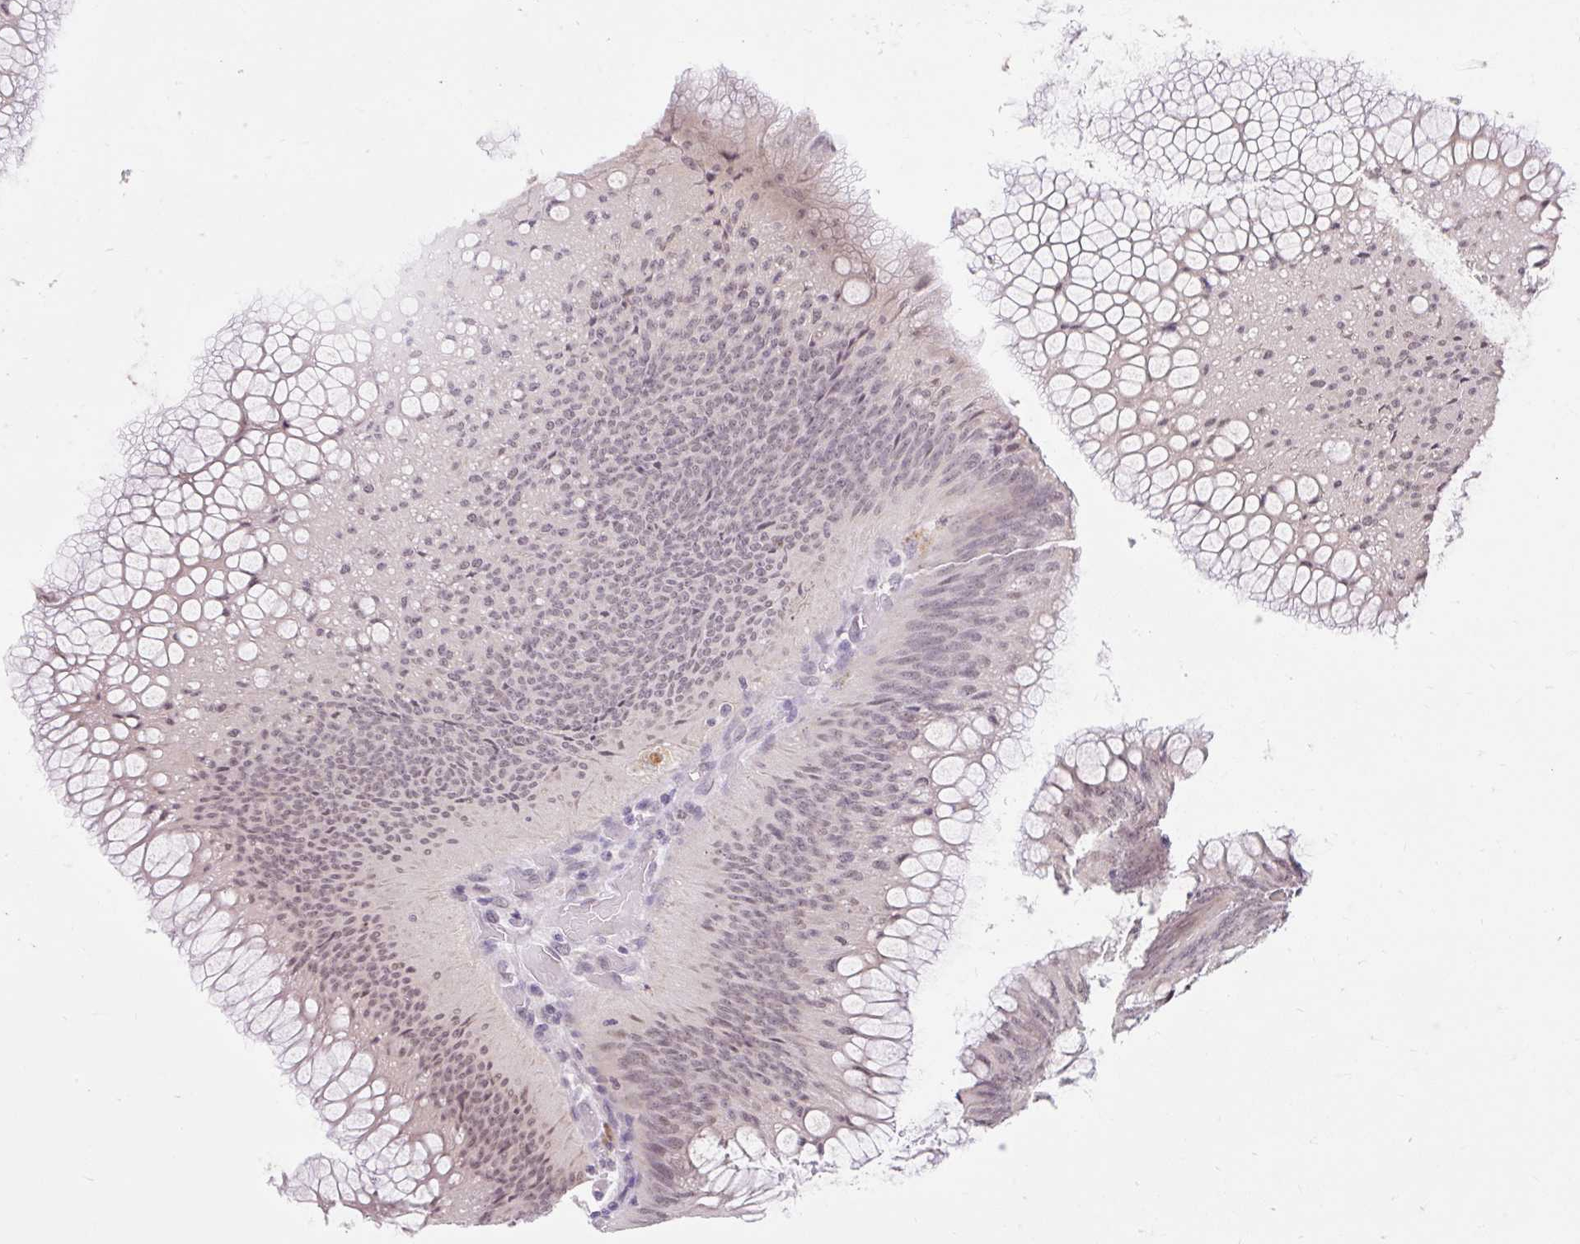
{"staining": {"intensity": "negative", "quantity": "none", "location": "none"}, "tissue": "colorectal cancer", "cell_type": "Tumor cells", "image_type": "cancer", "snomed": [{"axis": "morphology", "description": "Adenocarcinoma, NOS"}, {"axis": "topography", "description": "Rectum"}], "caption": "This is an immunohistochemistry micrograph of adenocarcinoma (colorectal). There is no expression in tumor cells.", "gene": "SRSF10", "patient": {"sex": "female", "age": 72}}